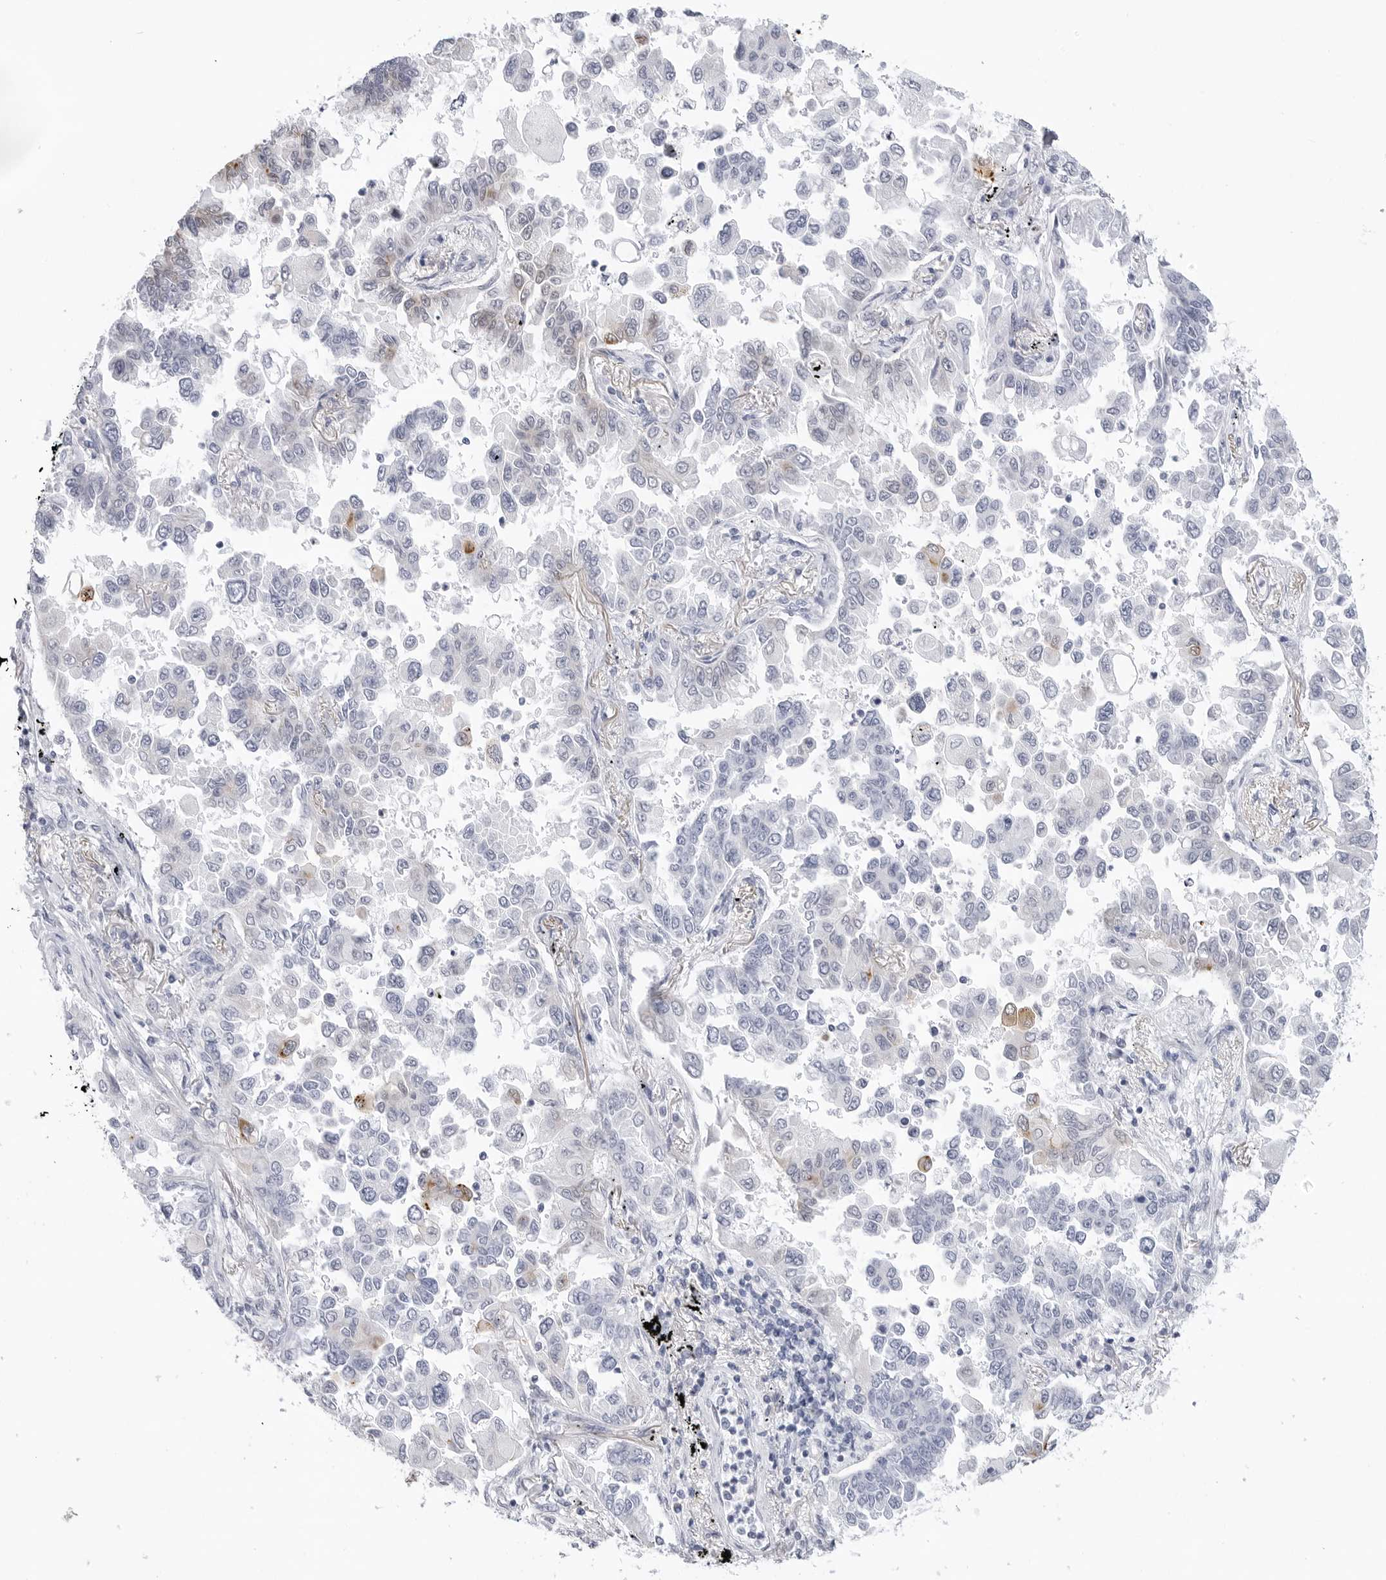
{"staining": {"intensity": "negative", "quantity": "none", "location": "none"}, "tissue": "lung cancer", "cell_type": "Tumor cells", "image_type": "cancer", "snomed": [{"axis": "morphology", "description": "Adenocarcinoma, NOS"}, {"axis": "topography", "description": "Lung"}], "caption": "Tumor cells are negative for brown protein staining in adenocarcinoma (lung). (DAB immunohistochemistry, high magnification).", "gene": "SLC19A1", "patient": {"sex": "female", "age": 67}}